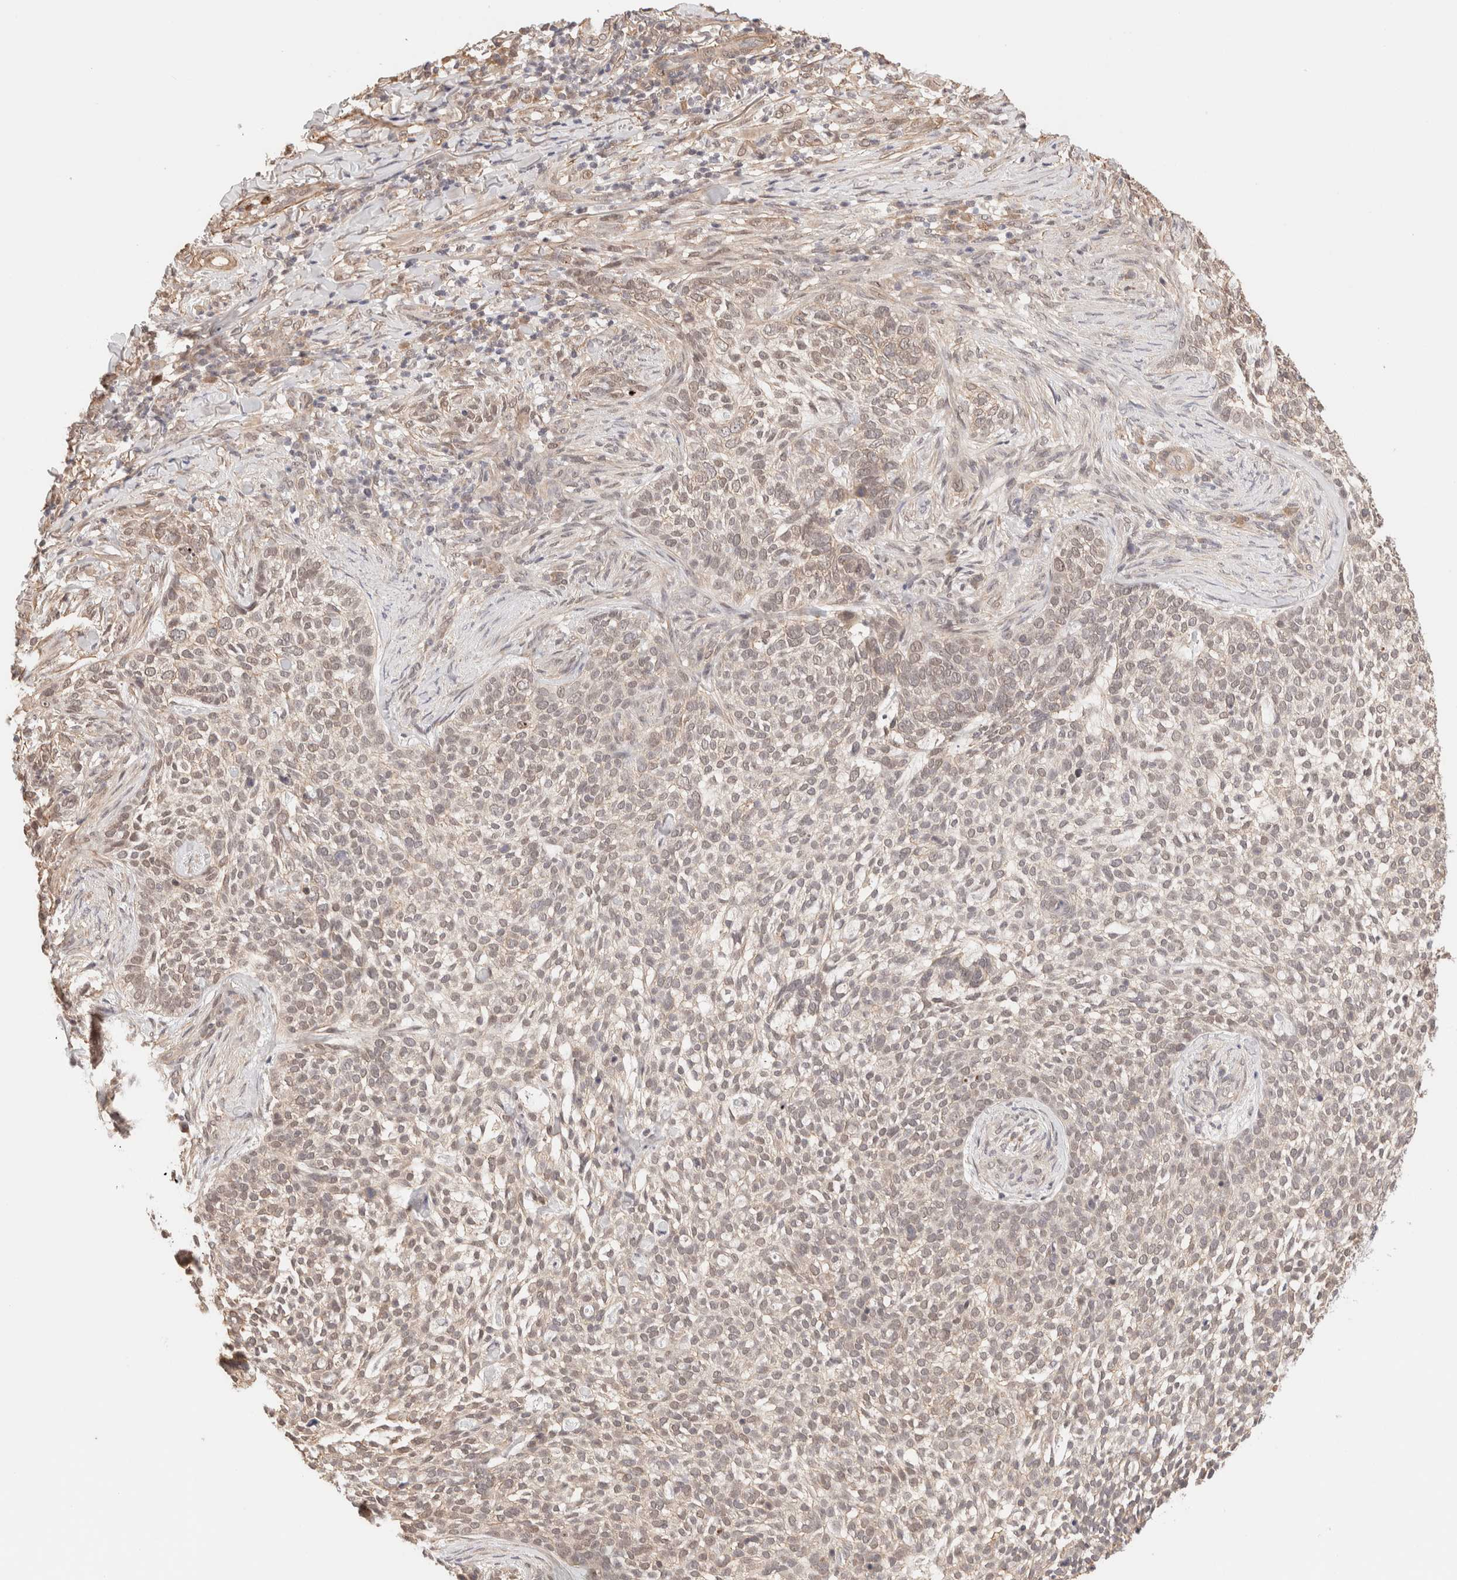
{"staining": {"intensity": "weak", "quantity": ">75%", "location": "nuclear"}, "tissue": "skin cancer", "cell_type": "Tumor cells", "image_type": "cancer", "snomed": [{"axis": "morphology", "description": "Basal cell carcinoma"}, {"axis": "topography", "description": "Skin"}], "caption": "IHC micrograph of neoplastic tissue: human skin cancer (basal cell carcinoma) stained using immunohistochemistry (IHC) reveals low levels of weak protein expression localized specifically in the nuclear of tumor cells, appearing as a nuclear brown color.", "gene": "BRPF3", "patient": {"sex": "female", "age": 64}}